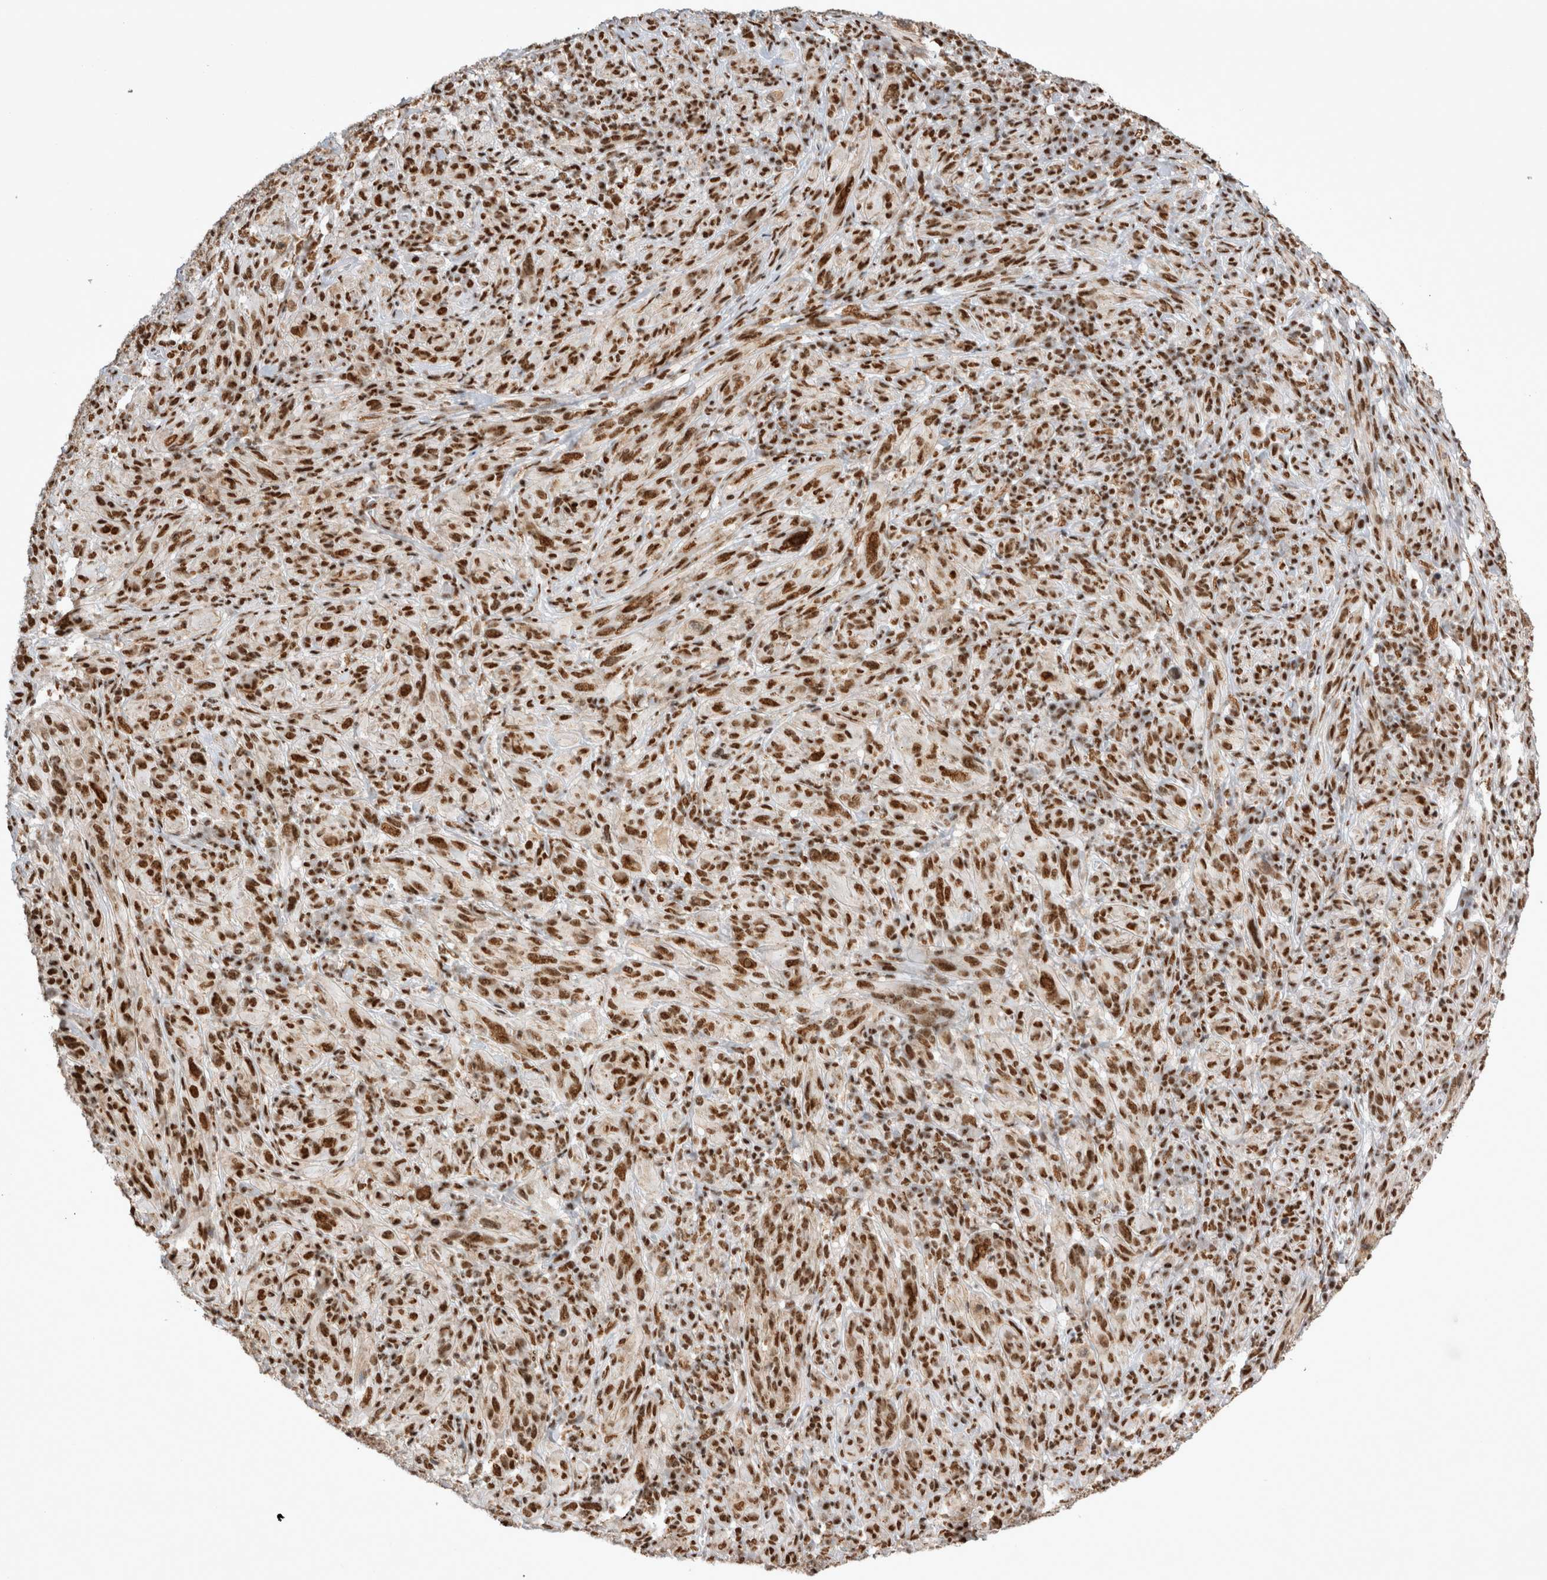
{"staining": {"intensity": "strong", "quantity": ">75%", "location": "nuclear"}, "tissue": "melanoma", "cell_type": "Tumor cells", "image_type": "cancer", "snomed": [{"axis": "morphology", "description": "Malignant melanoma, NOS"}, {"axis": "topography", "description": "Skin of head"}], "caption": "DAB (3,3'-diaminobenzidine) immunohistochemical staining of melanoma shows strong nuclear protein positivity in approximately >75% of tumor cells.", "gene": "EYA2", "patient": {"sex": "male", "age": 96}}